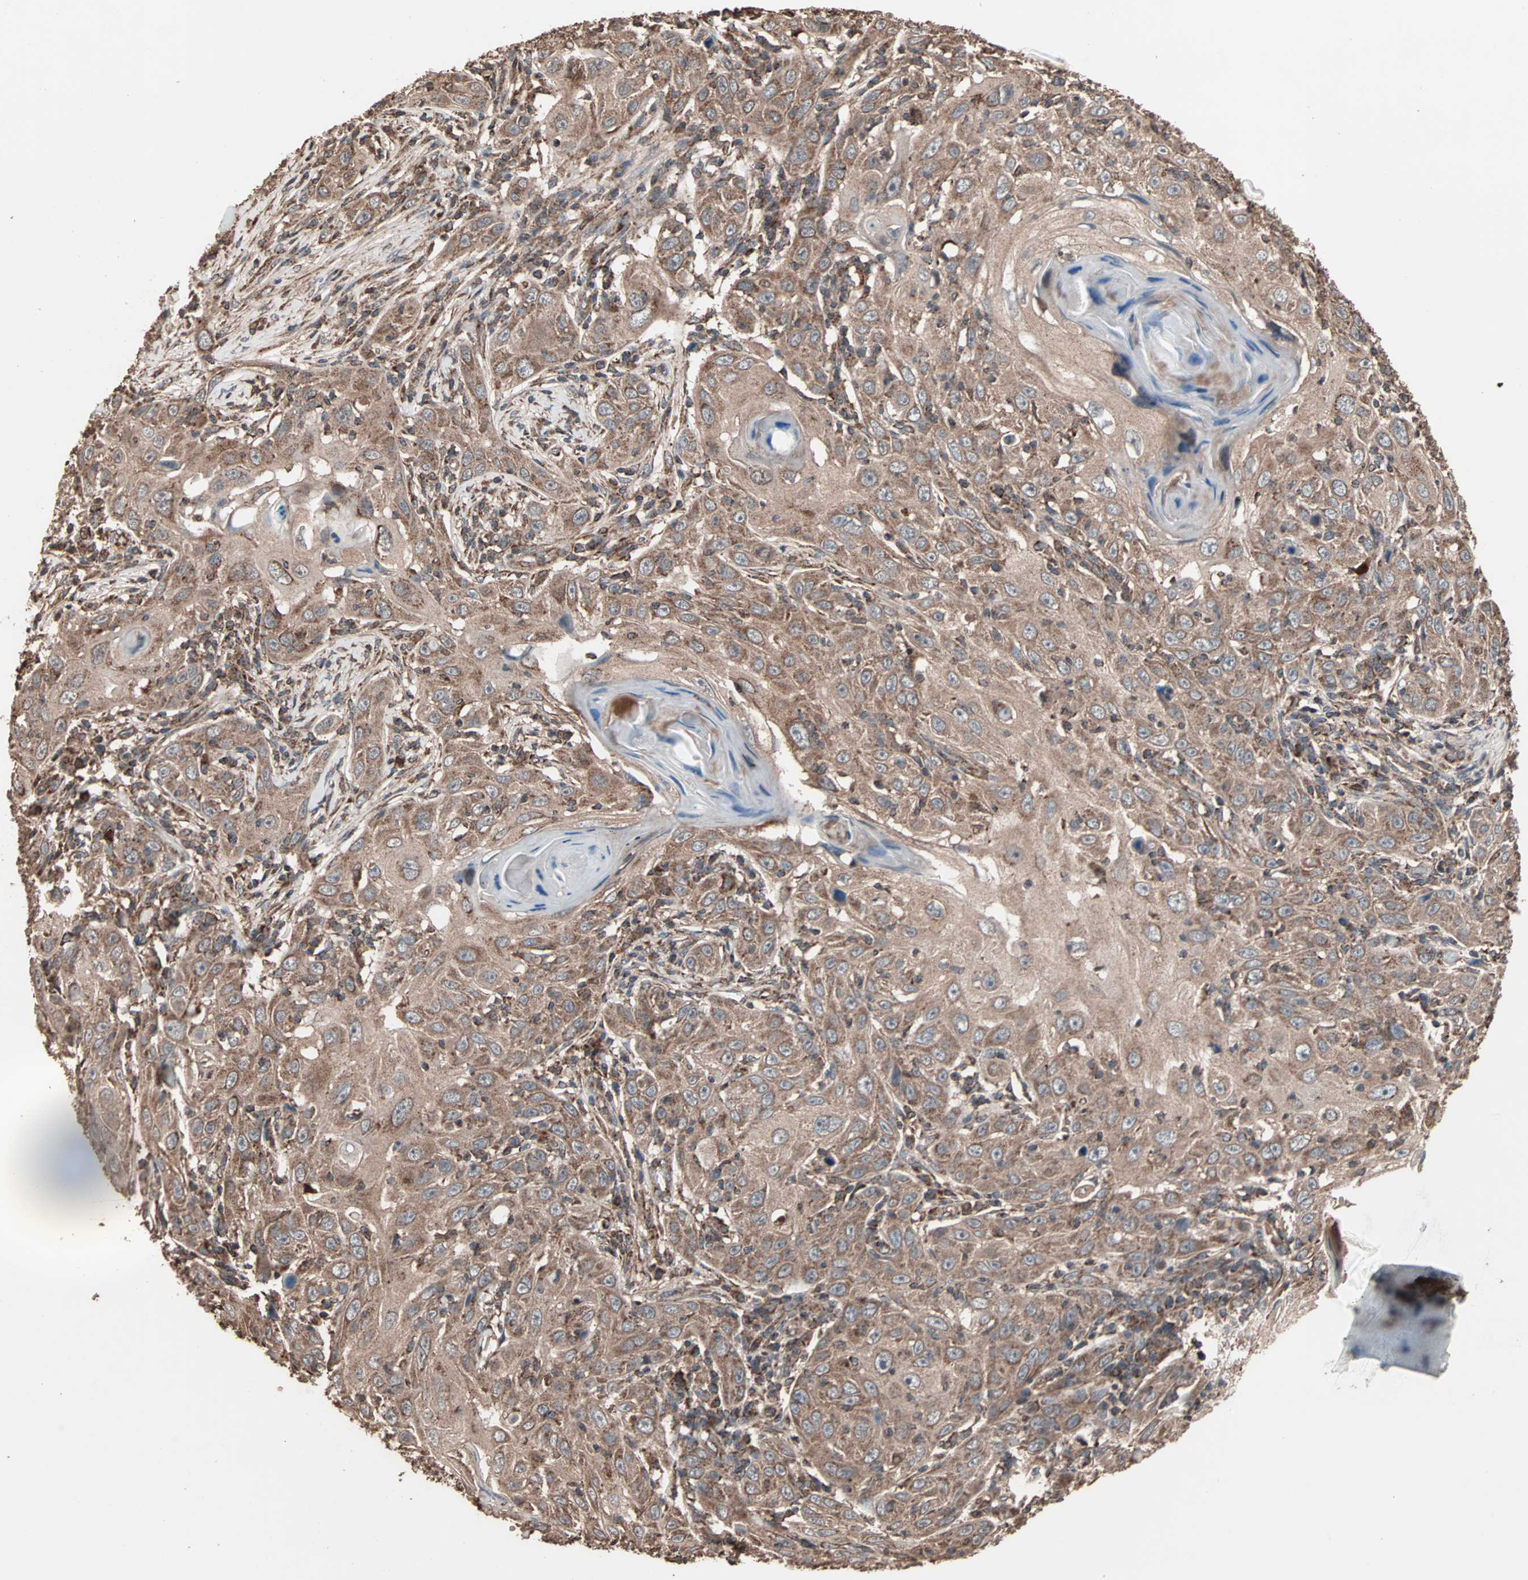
{"staining": {"intensity": "moderate", "quantity": ">75%", "location": "cytoplasmic/membranous"}, "tissue": "skin cancer", "cell_type": "Tumor cells", "image_type": "cancer", "snomed": [{"axis": "morphology", "description": "Squamous cell carcinoma, NOS"}, {"axis": "topography", "description": "Skin"}], "caption": "A photomicrograph of squamous cell carcinoma (skin) stained for a protein displays moderate cytoplasmic/membranous brown staining in tumor cells.", "gene": "MRPL2", "patient": {"sex": "female", "age": 88}}